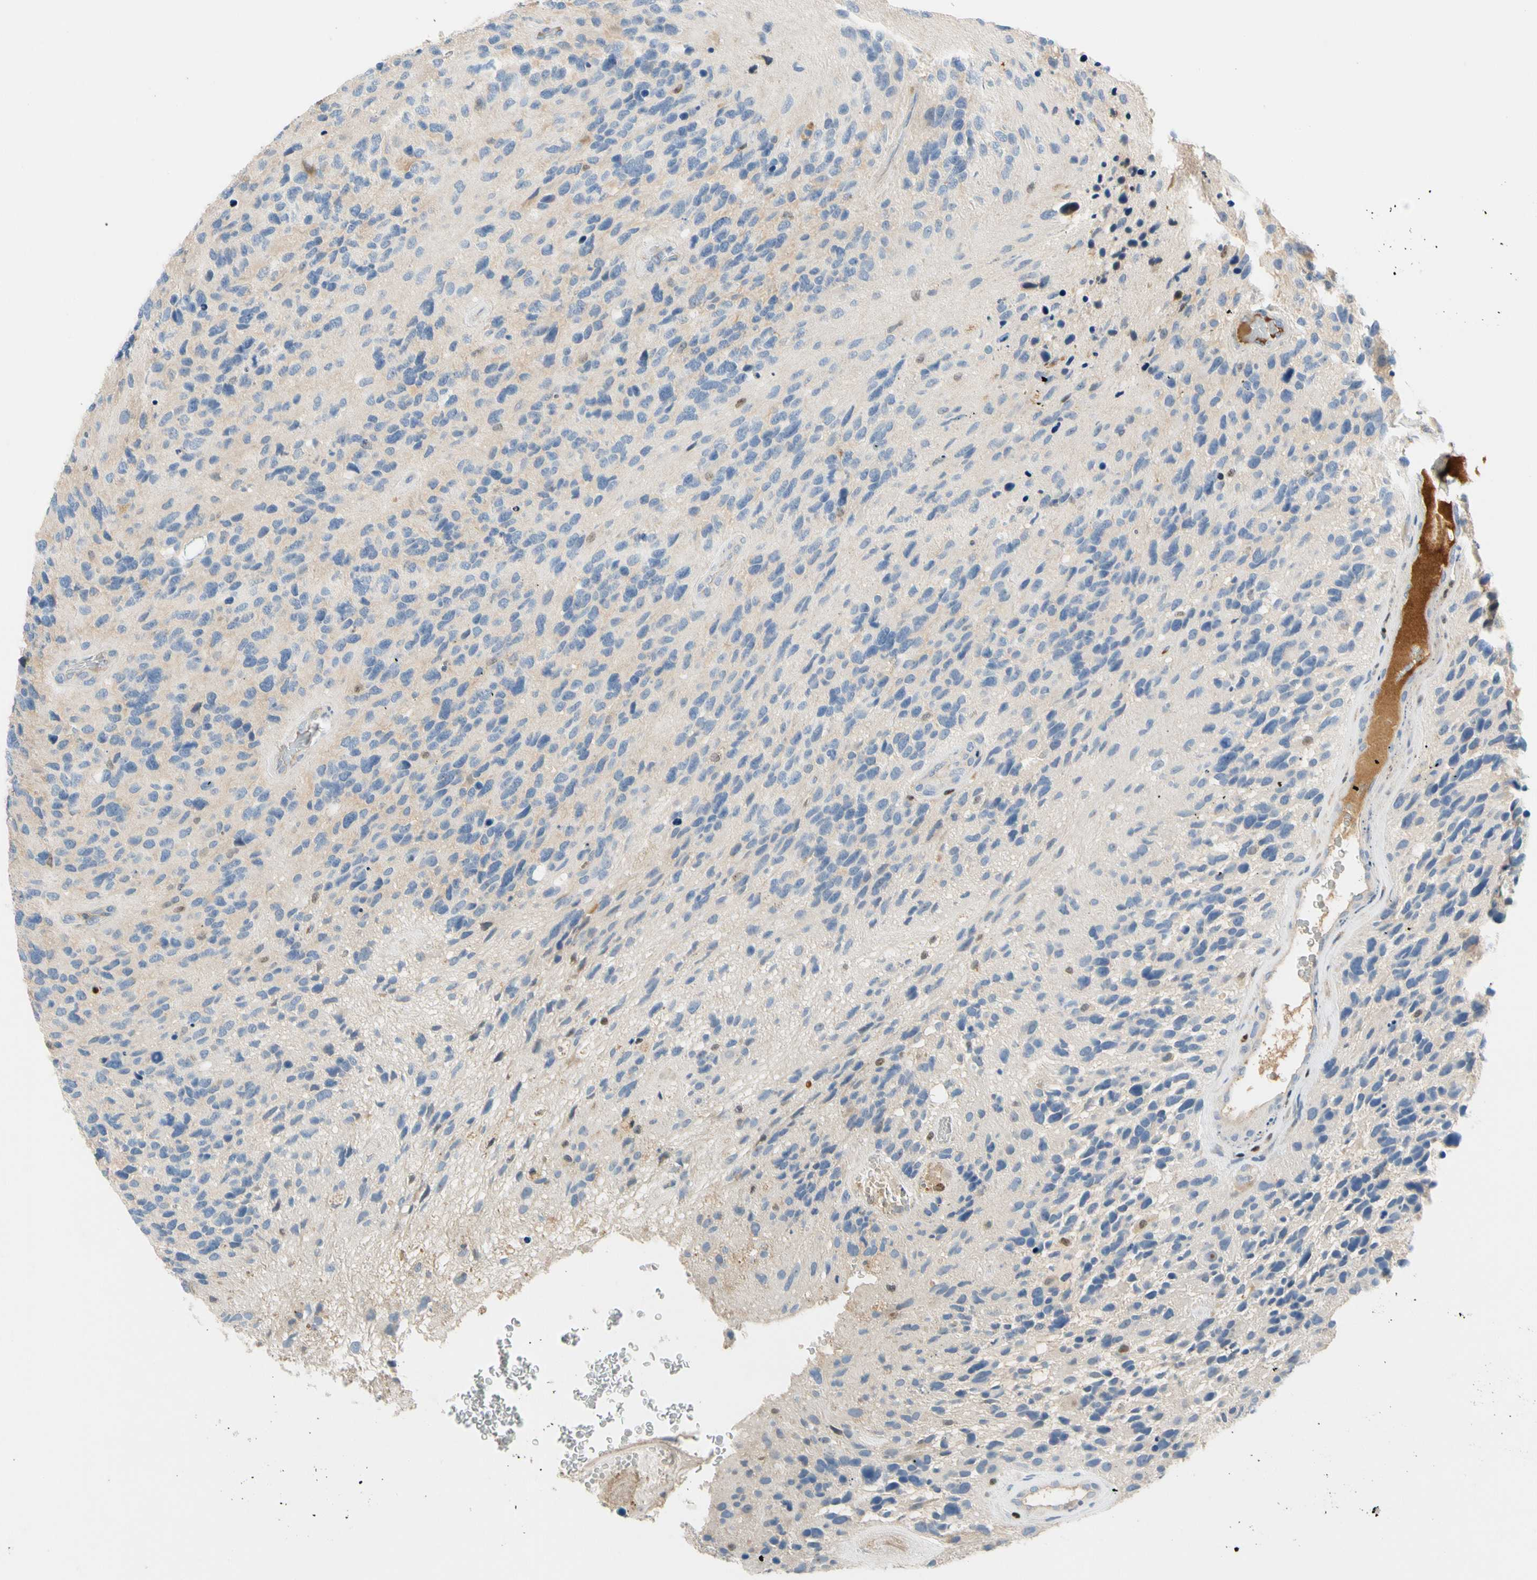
{"staining": {"intensity": "negative", "quantity": "none", "location": "none"}, "tissue": "glioma", "cell_type": "Tumor cells", "image_type": "cancer", "snomed": [{"axis": "morphology", "description": "Glioma, malignant, High grade"}, {"axis": "topography", "description": "Brain"}], "caption": "The photomicrograph displays no staining of tumor cells in high-grade glioma (malignant).", "gene": "SP140", "patient": {"sex": "female", "age": 58}}